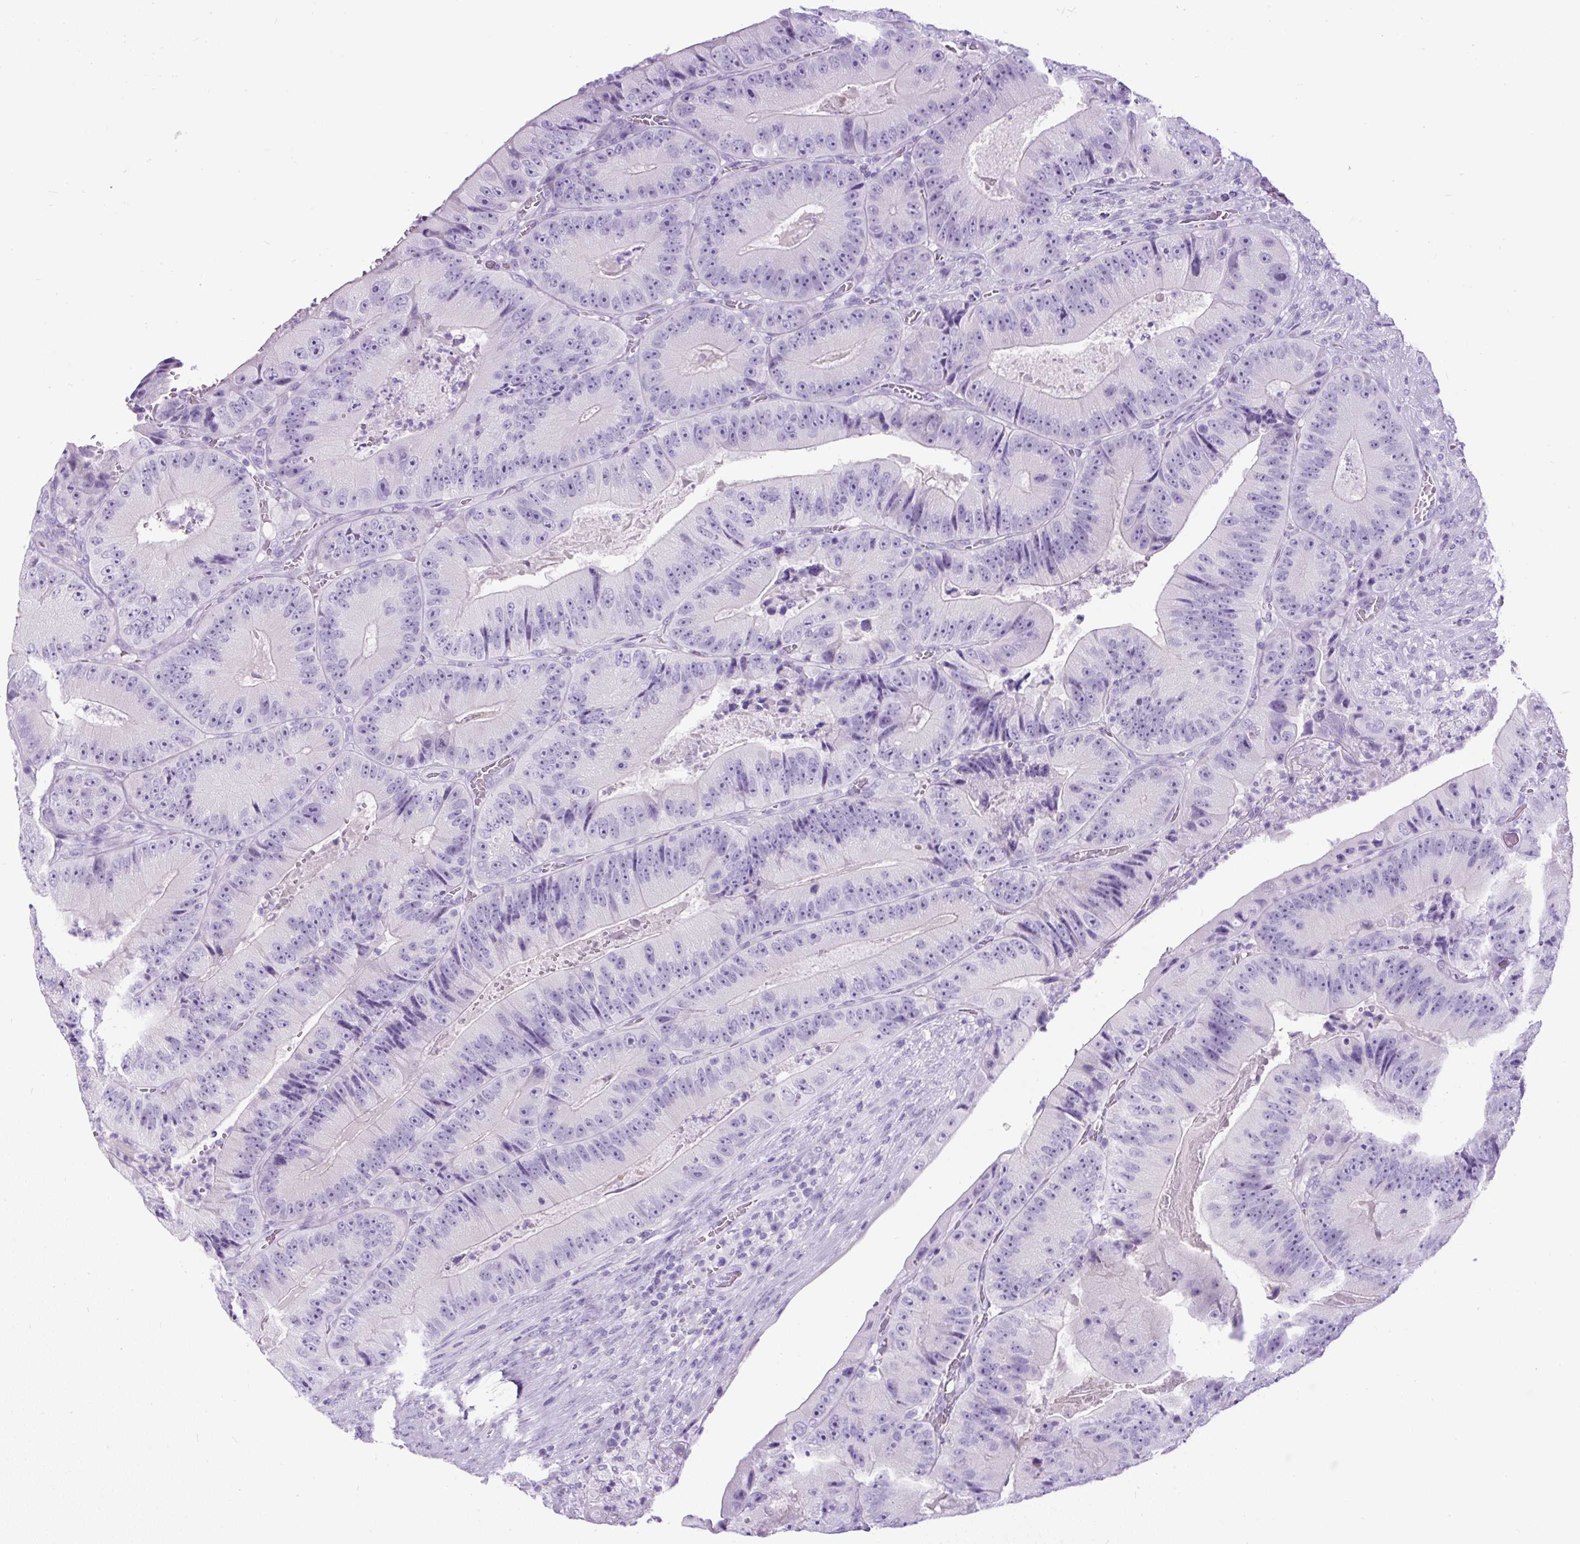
{"staining": {"intensity": "negative", "quantity": "none", "location": "none"}, "tissue": "colorectal cancer", "cell_type": "Tumor cells", "image_type": "cancer", "snomed": [{"axis": "morphology", "description": "Adenocarcinoma, NOS"}, {"axis": "topography", "description": "Colon"}], "caption": "Immunohistochemistry image of neoplastic tissue: human colorectal adenocarcinoma stained with DAB (3,3'-diaminobenzidine) demonstrates no significant protein staining in tumor cells.", "gene": "PDIA2", "patient": {"sex": "female", "age": 86}}